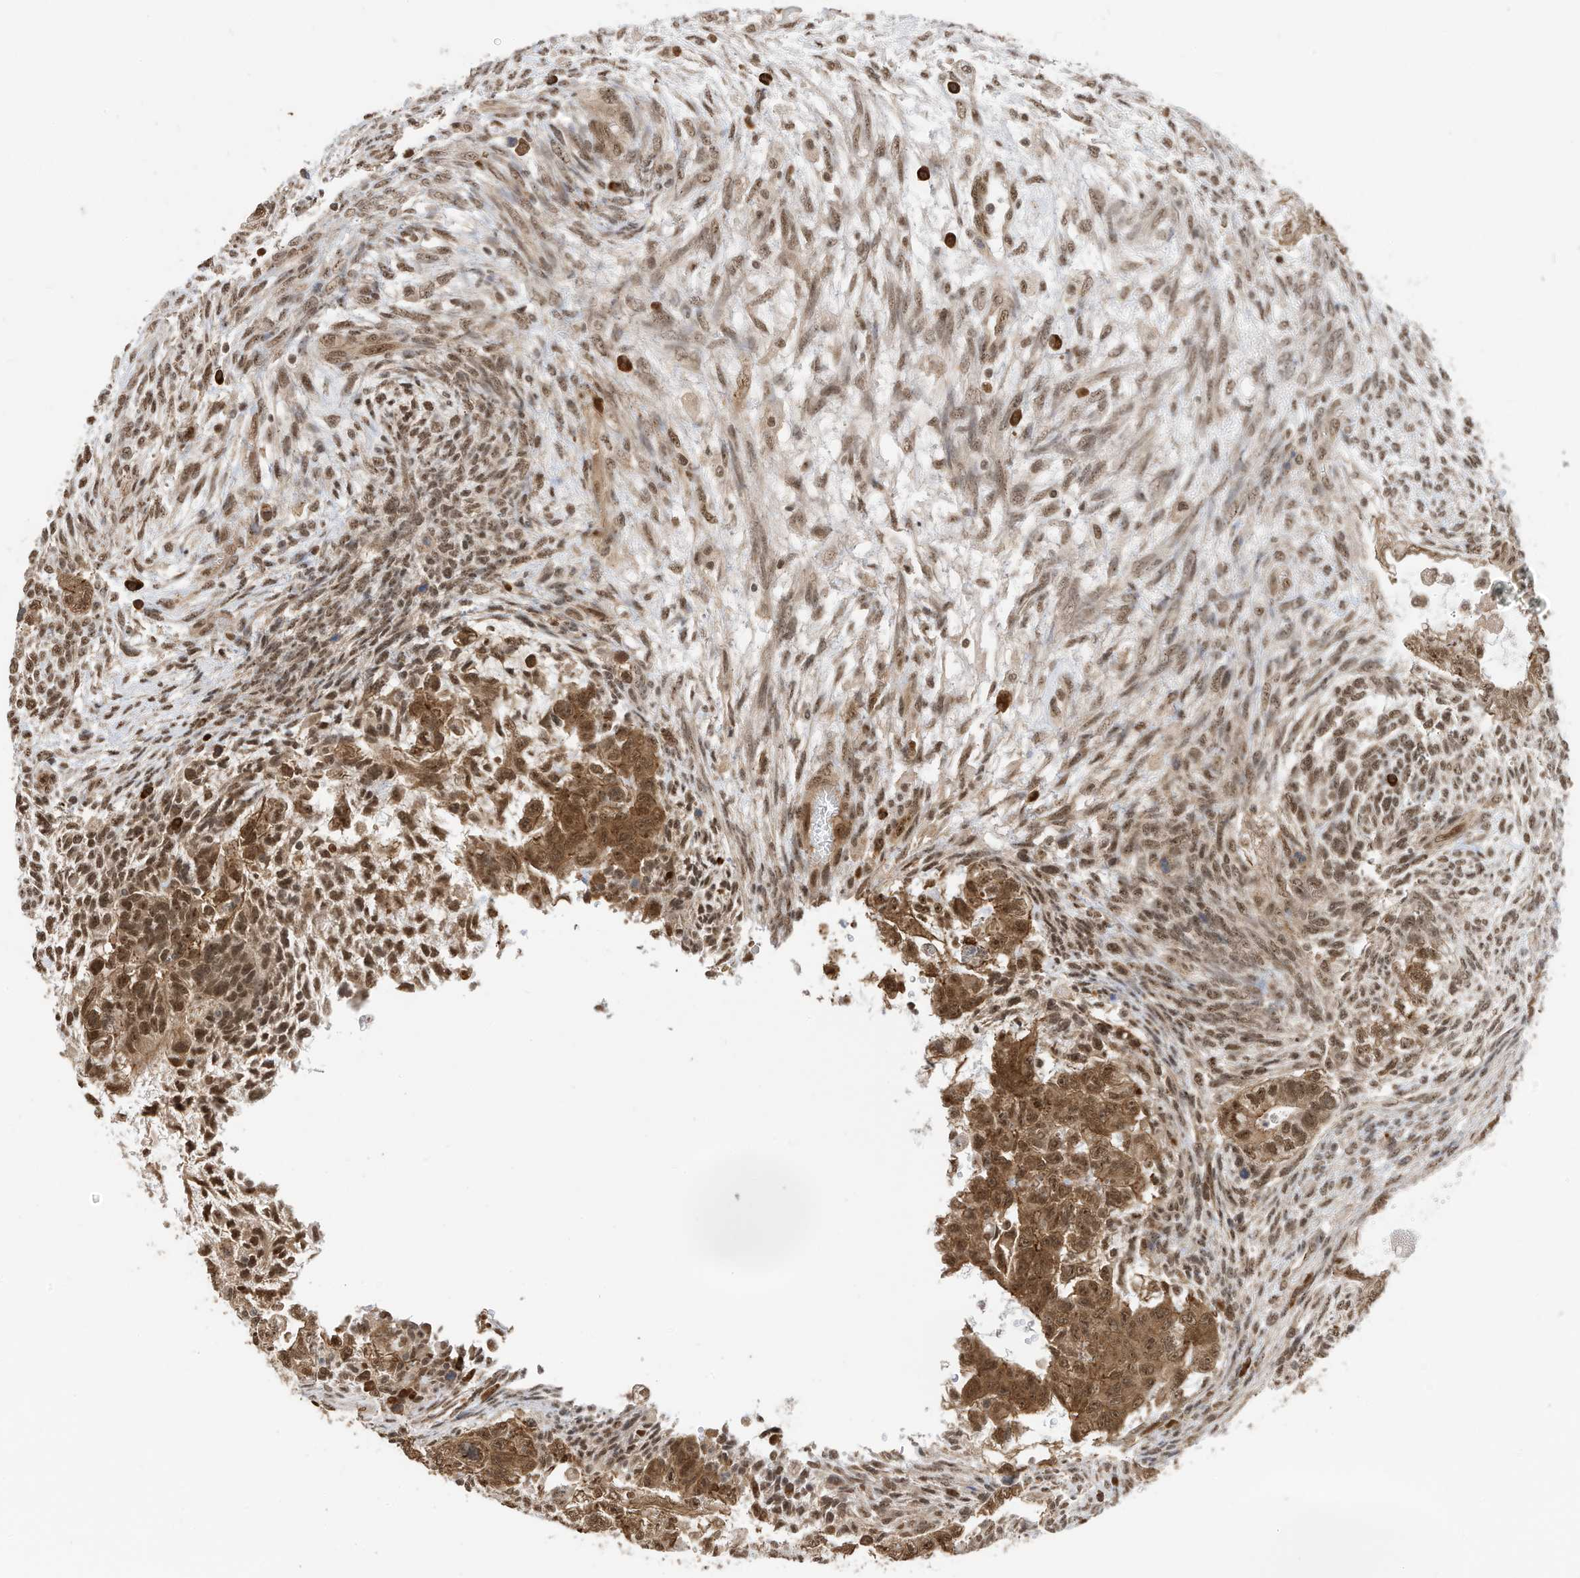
{"staining": {"intensity": "moderate", "quantity": ">75%", "location": "cytoplasmic/membranous,nuclear"}, "tissue": "testis cancer", "cell_type": "Tumor cells", "image_type": "cancer", "snomed": [{"axis": "morphology", "description": "Carcinoma, Embryonal, NOS"}, {"axis": "topography", "description": "Testis"}], "caption": "Testis cancer (embryonal carcinoma) stained with a brown dye displays moderate cytoplasmic/membranous and nuclear positive positivity in approximately >75% of tumor cells.", "gene": "ZNF195", "patient": {"sex": "male", "age": 37}}